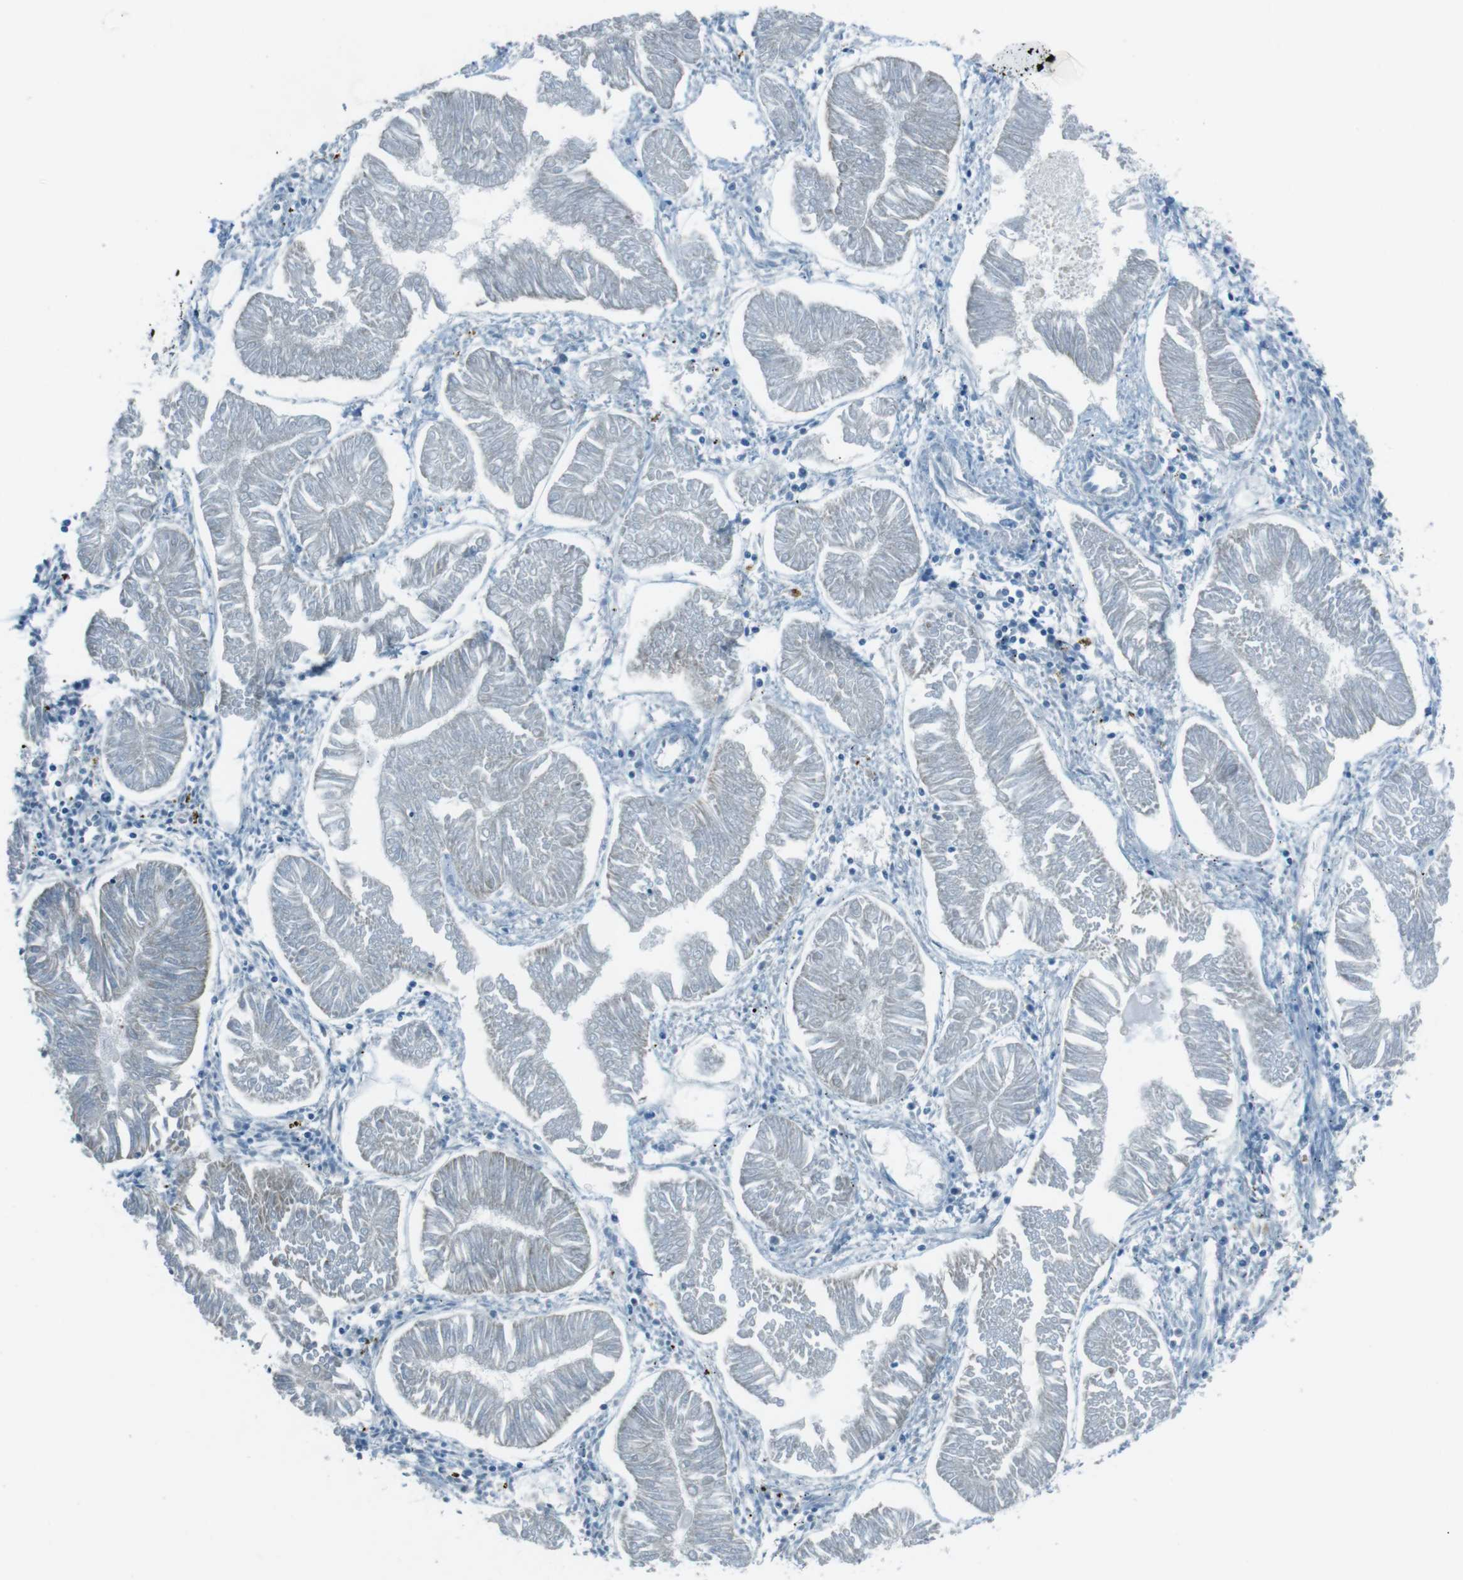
{"staining": {"intensity": "negative", "quantity": "none", "location": "none"}, "tissue": "endometrial cancer", "cell_type": "Tumor cells", "image_type": "cancer", "snomed": [{"axis": "morphology", "description": "Adenocarcinoma, NOS"}, {"axis": "topography", "description": "Endometrium"}], "caption": "Micrograph shows no protein staining in tumor cells of endometrial cancer tissue.", "gene": "TXNDC15", "patient": {"sex": "female", "age": 53}}